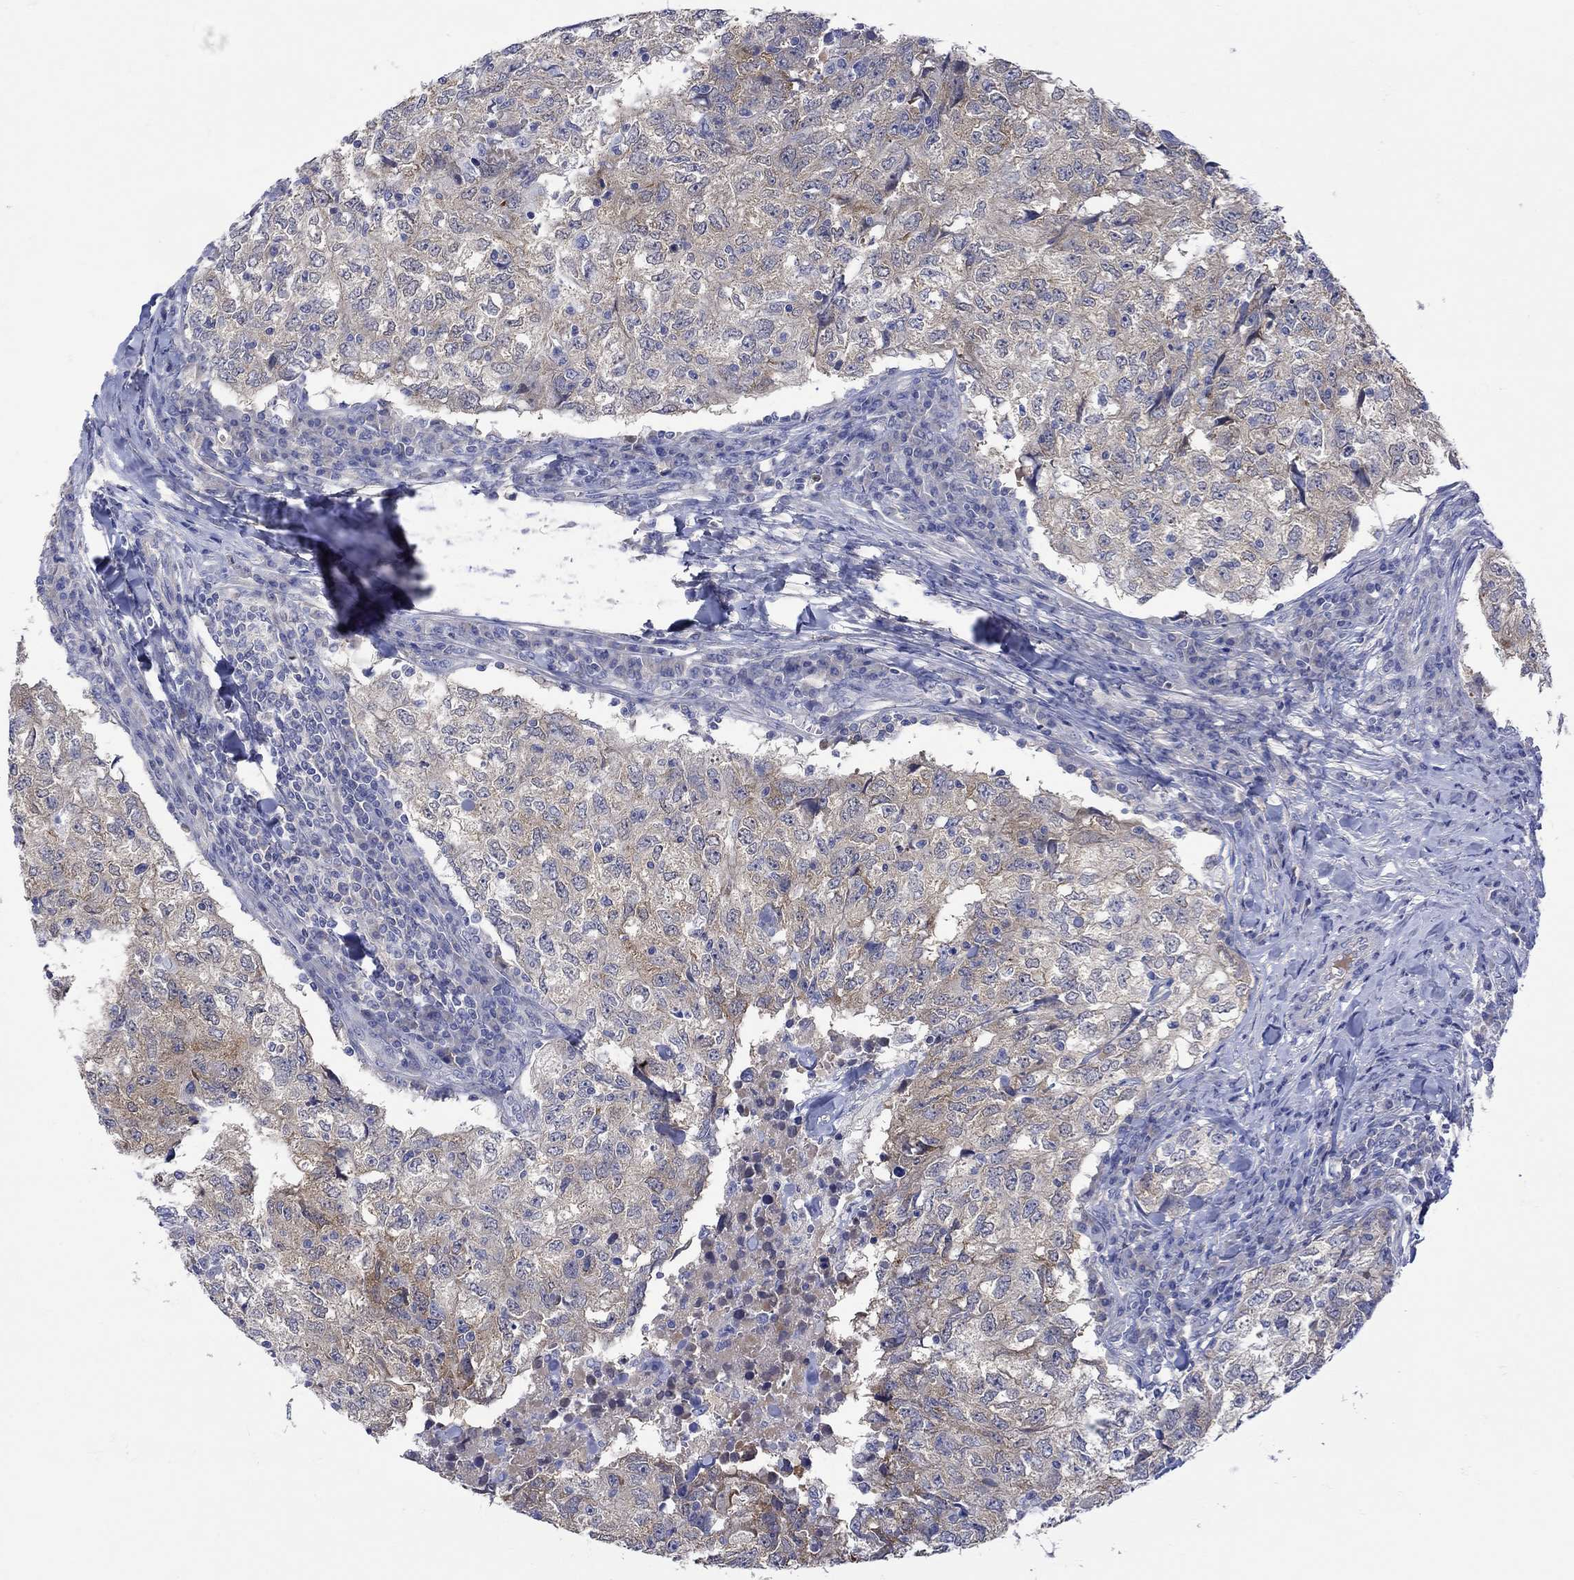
{"staining": {"intensity": "moderate", "quantity": "<25%", "location": "cytoplasmic/membranous"}, "tissue": "breast cancer", "cell_type": "Tumor cells", "image_type": "cancer", "snomed": [{"axis": "morphology", "description": "Duct carcinoma"}, {"axis": "topography", "description": "Breast"}], "caption": "A brown stain highlights moderate cytoplasmic/membranous positivity of a protein in human breast cancer tumor cells.", "gene": "MSI1", "patient": {"sex": "female", "age": 30}}